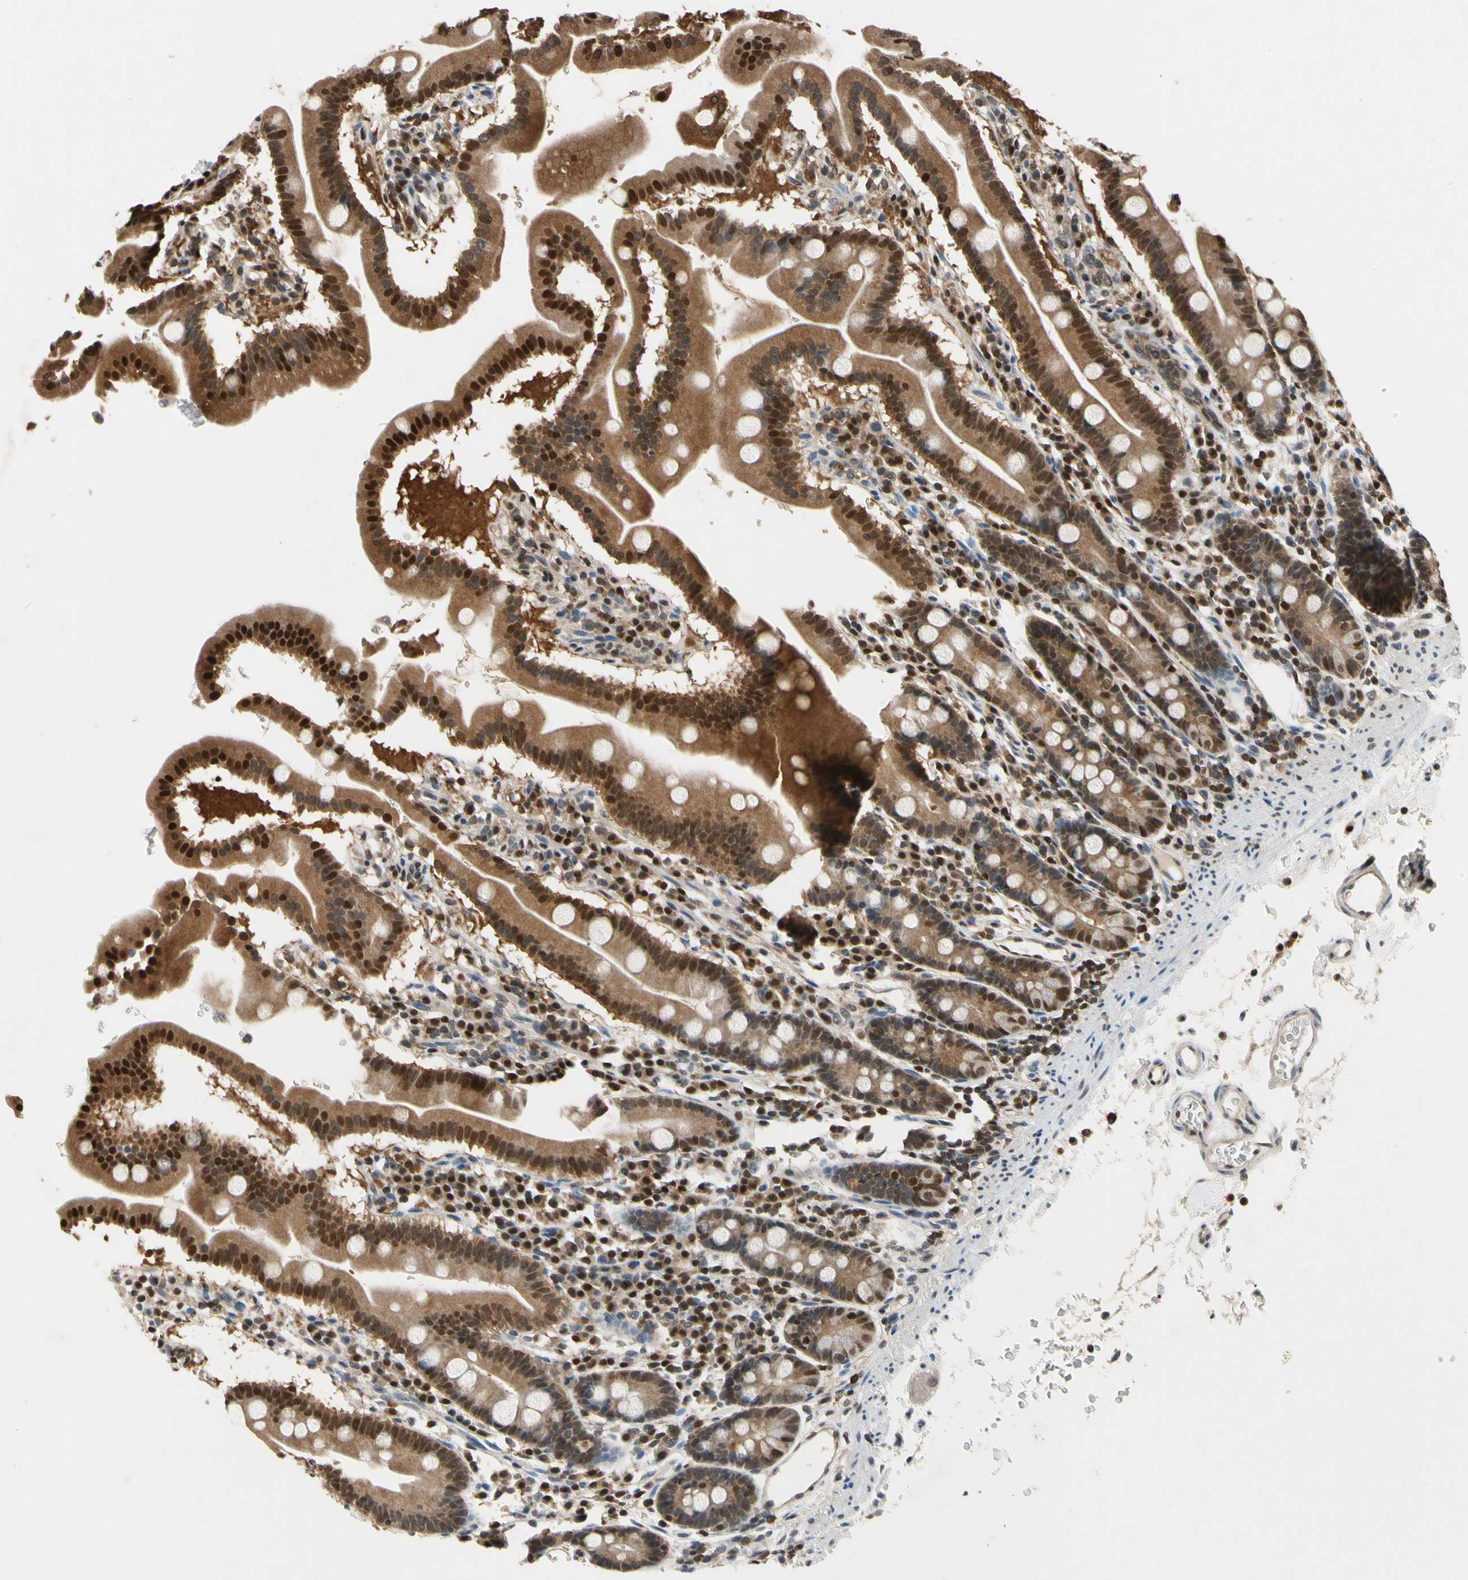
{"staining": {"intensity": "strong", "quantity": ">75%", "location": "cytoplasmic/membranous,nuclear"}, "tissue": "duodenum", "cell_type": "Glandular cells", "image_type": "normal", "snomed": [{"axis": "morphology", "description": "Normal tissue, NOS"}, {"axis": "topography", "description": "Duodenum"}], "caption": "Glandular cells exhibit high levels of strong cytoplasmic/membranous,nuclear staining in about >75% of cells in unremarkable human duodenum.", "gene": "GSR", "patient": {"sex": "male", "age": 50}}